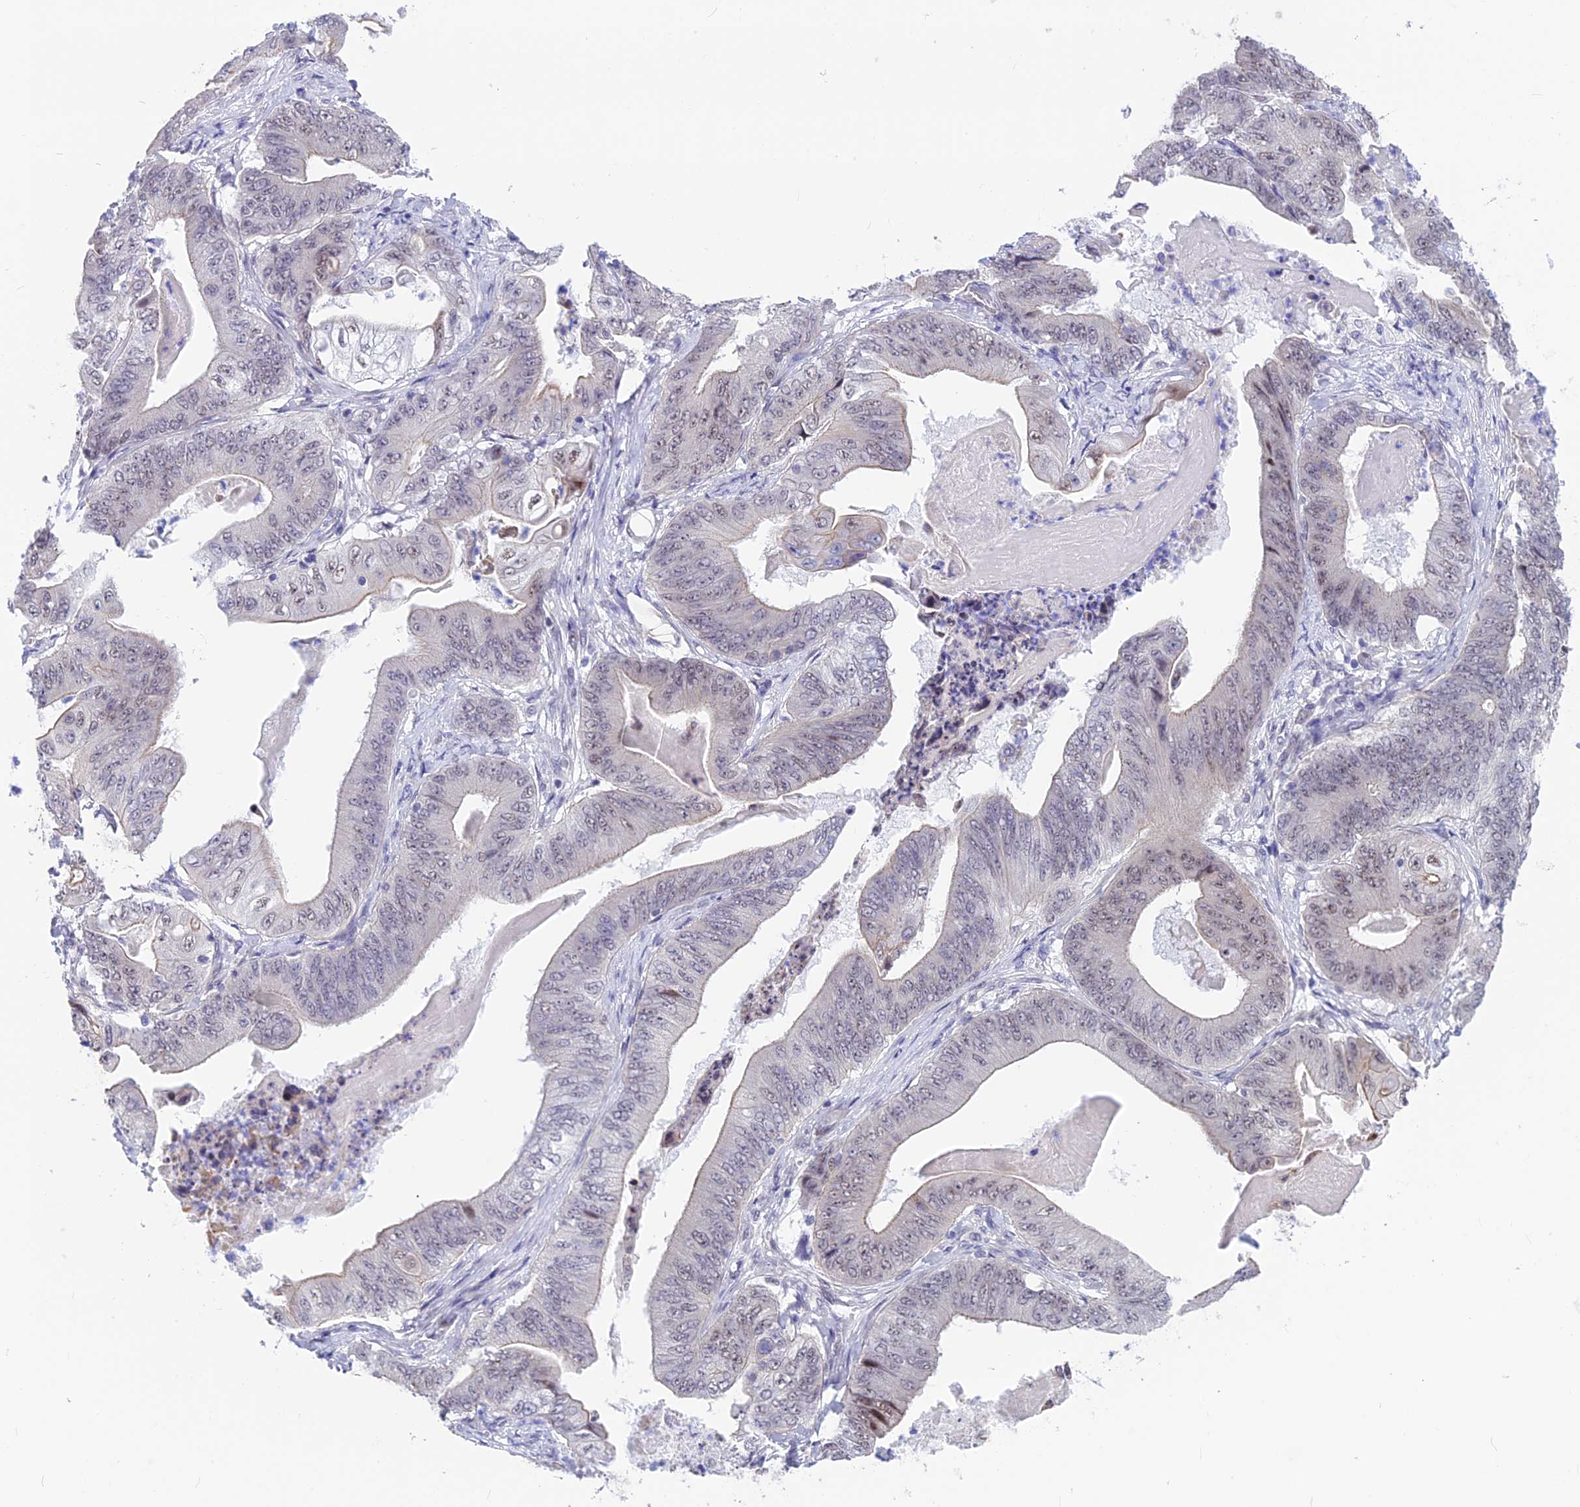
{"staining": {"intensity": "moderate", "quantity": "<25%", "location": "cytoplasmic/membranous"}, "tissue": "stomach cancer", "cell_type": "Tumor cells", "image_type": "cancer", "snomed": [{"axis": "morphology", "description": "Adenocarcinoma, NOS"}, {"axis": "topography", "description": "Stomach"}], "caption": "Protein expression analysis of adenocarcinoma (stomach) shows moderate cytoplasmic/membranous expression in about <25% of tumor cells.", "gene": "SRSF5", "patient": {"sex": "female", "age": 73}}